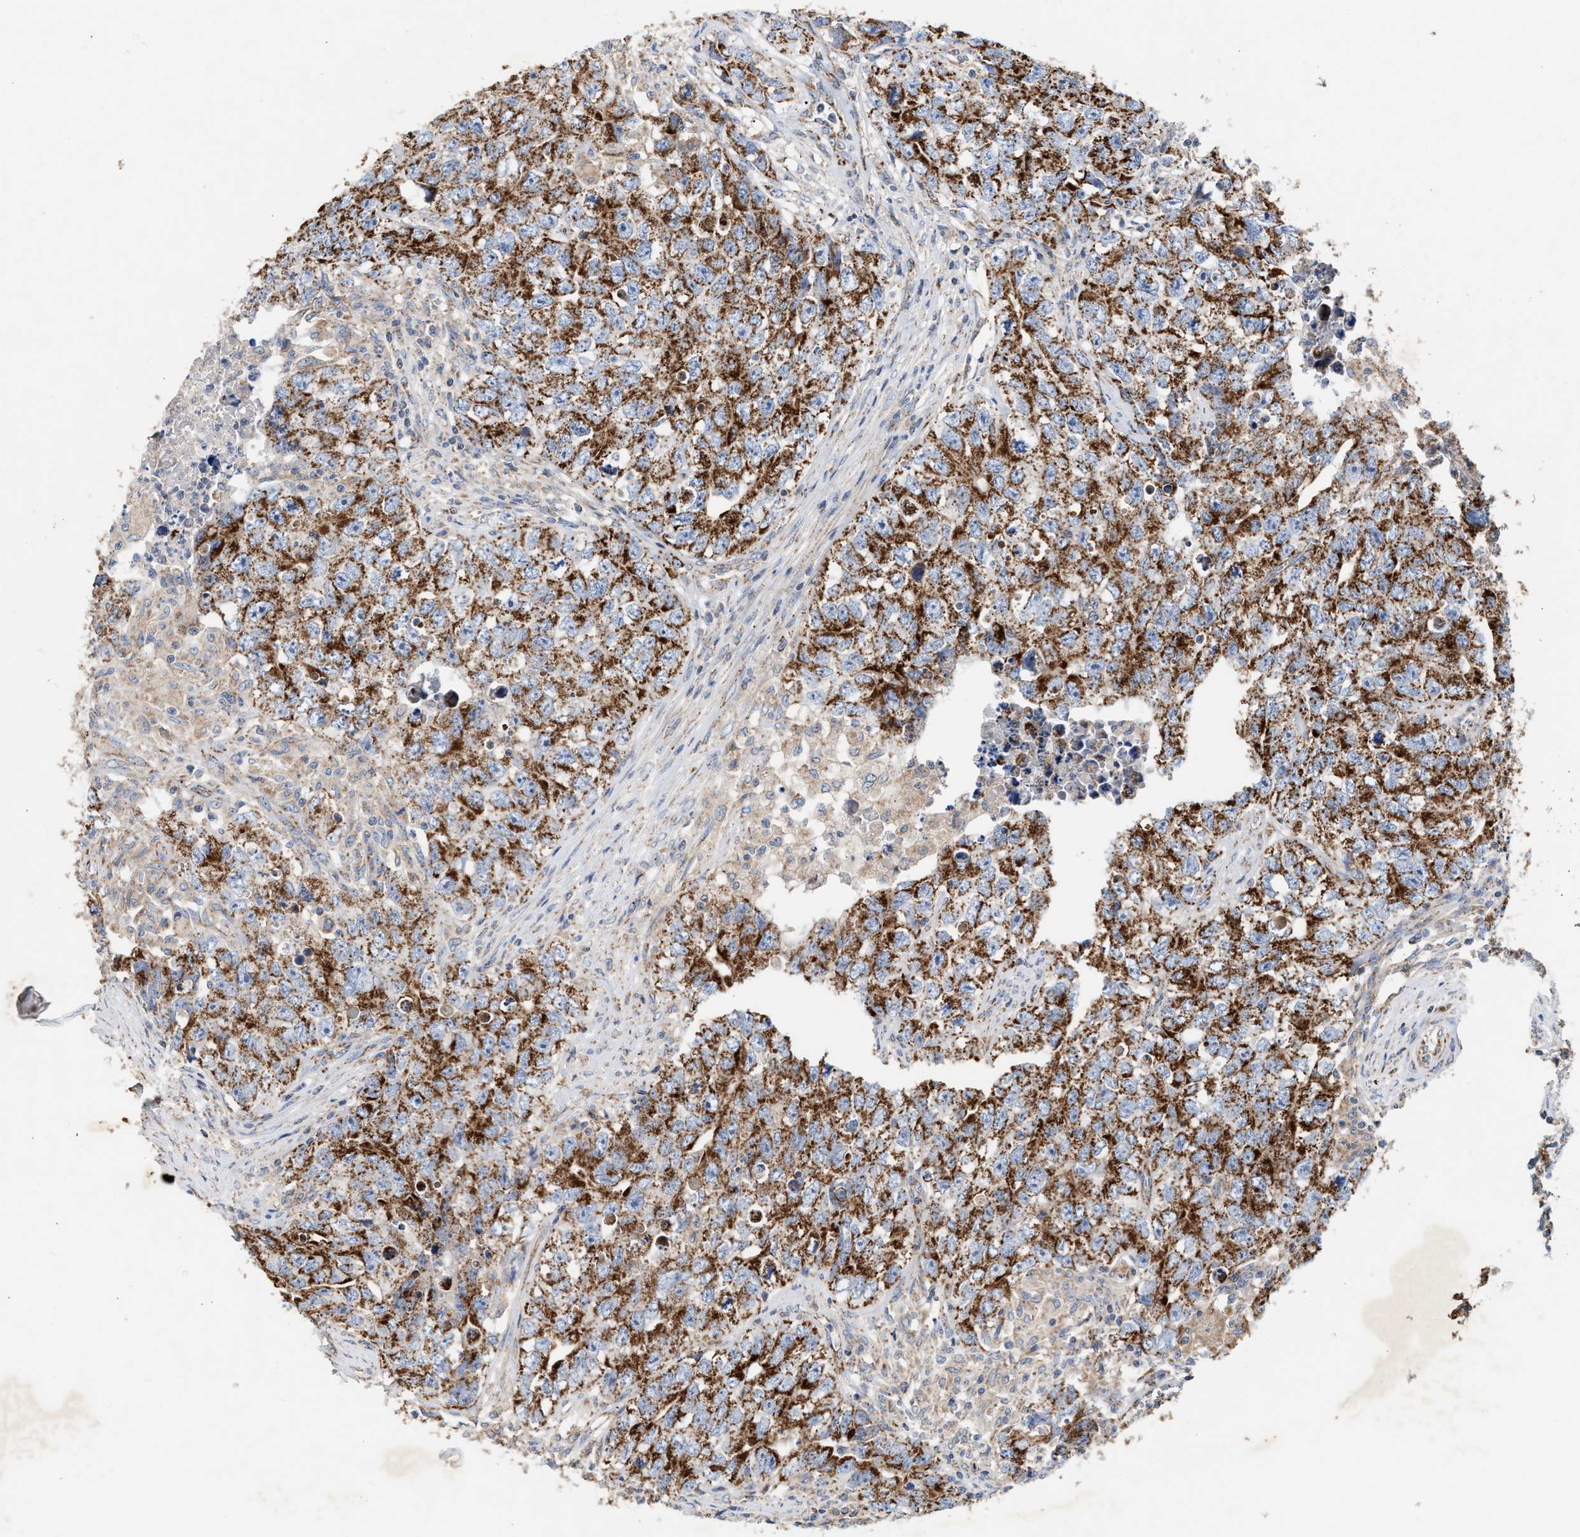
{"staining": {"intensity": "moderate", "quantity": ">75%", "location": "cytoplasmic/membranous"}, "tissue": "testis cancer", "cell_type": "Tumor cells", "image_type": "cancer", "snomed": [{"axis": "morphology", "description": "Seminoma, NOS"}, {"axis": "morphology", "description": "Carcinoma, Embryonal, NOS"}, {"axis": "topography", "description": "Testis"}], "caption": "A brown stain labels moderate cytoplasmic/membranous staining of a protein in testis cancer tumor cells.", "gene": "MECR", "patient": {"sex": "male", "age": 43}}